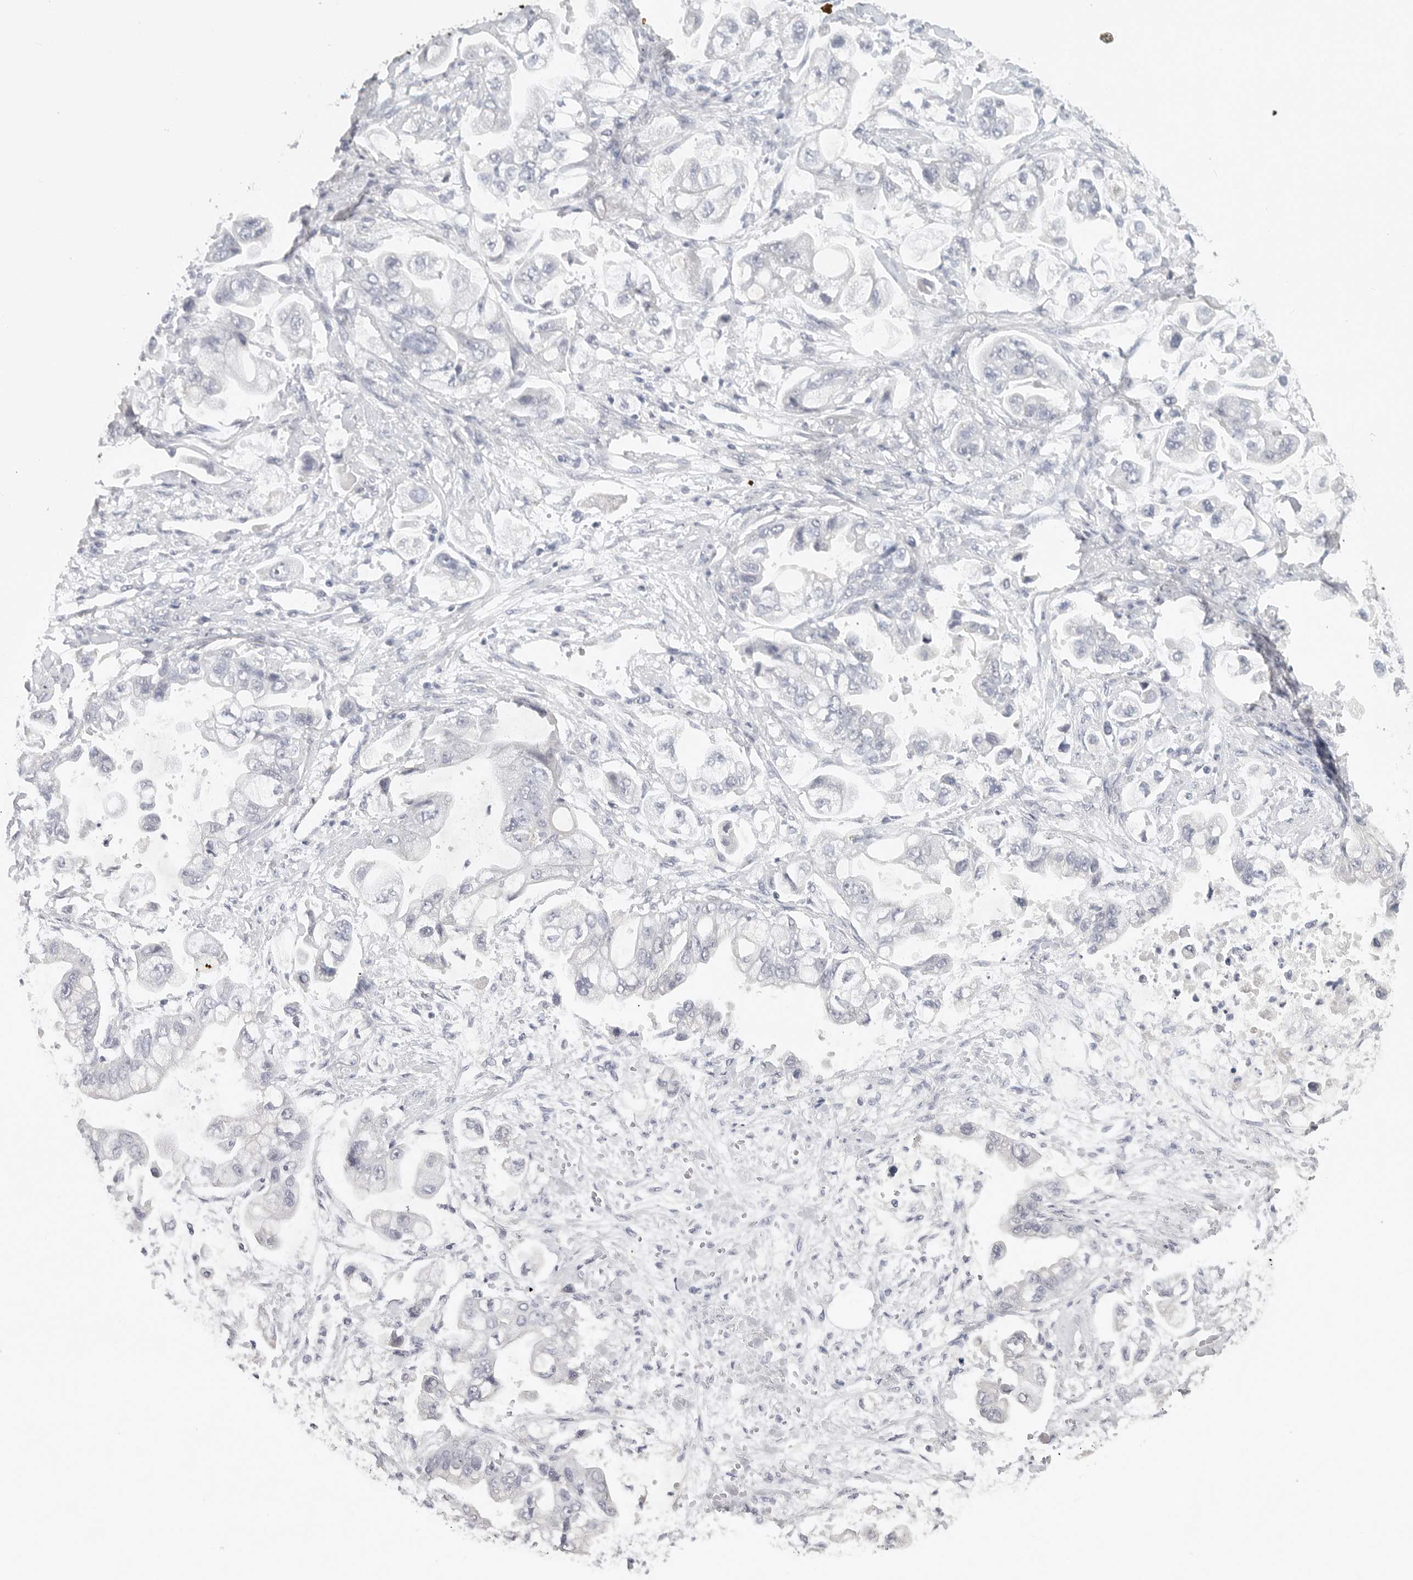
{"staining": {"intensity": "negative", "quantity": "none", "location": "none"}, "tissue": "stomach cancer", "cell_type": "Tumor cells", "image_type": "cancer", "snomed": [{"axis": "morphology", "description": "Adenocarcinoma, NOS"}, {"axis": "topography", "description": "Stomach"}], "caption": "This is an IHC image of human stomach adenocarcinoma. There is no staining in tumor cells.", "gene": "PAM", "patient": {"sex": "male", "age": 62}}